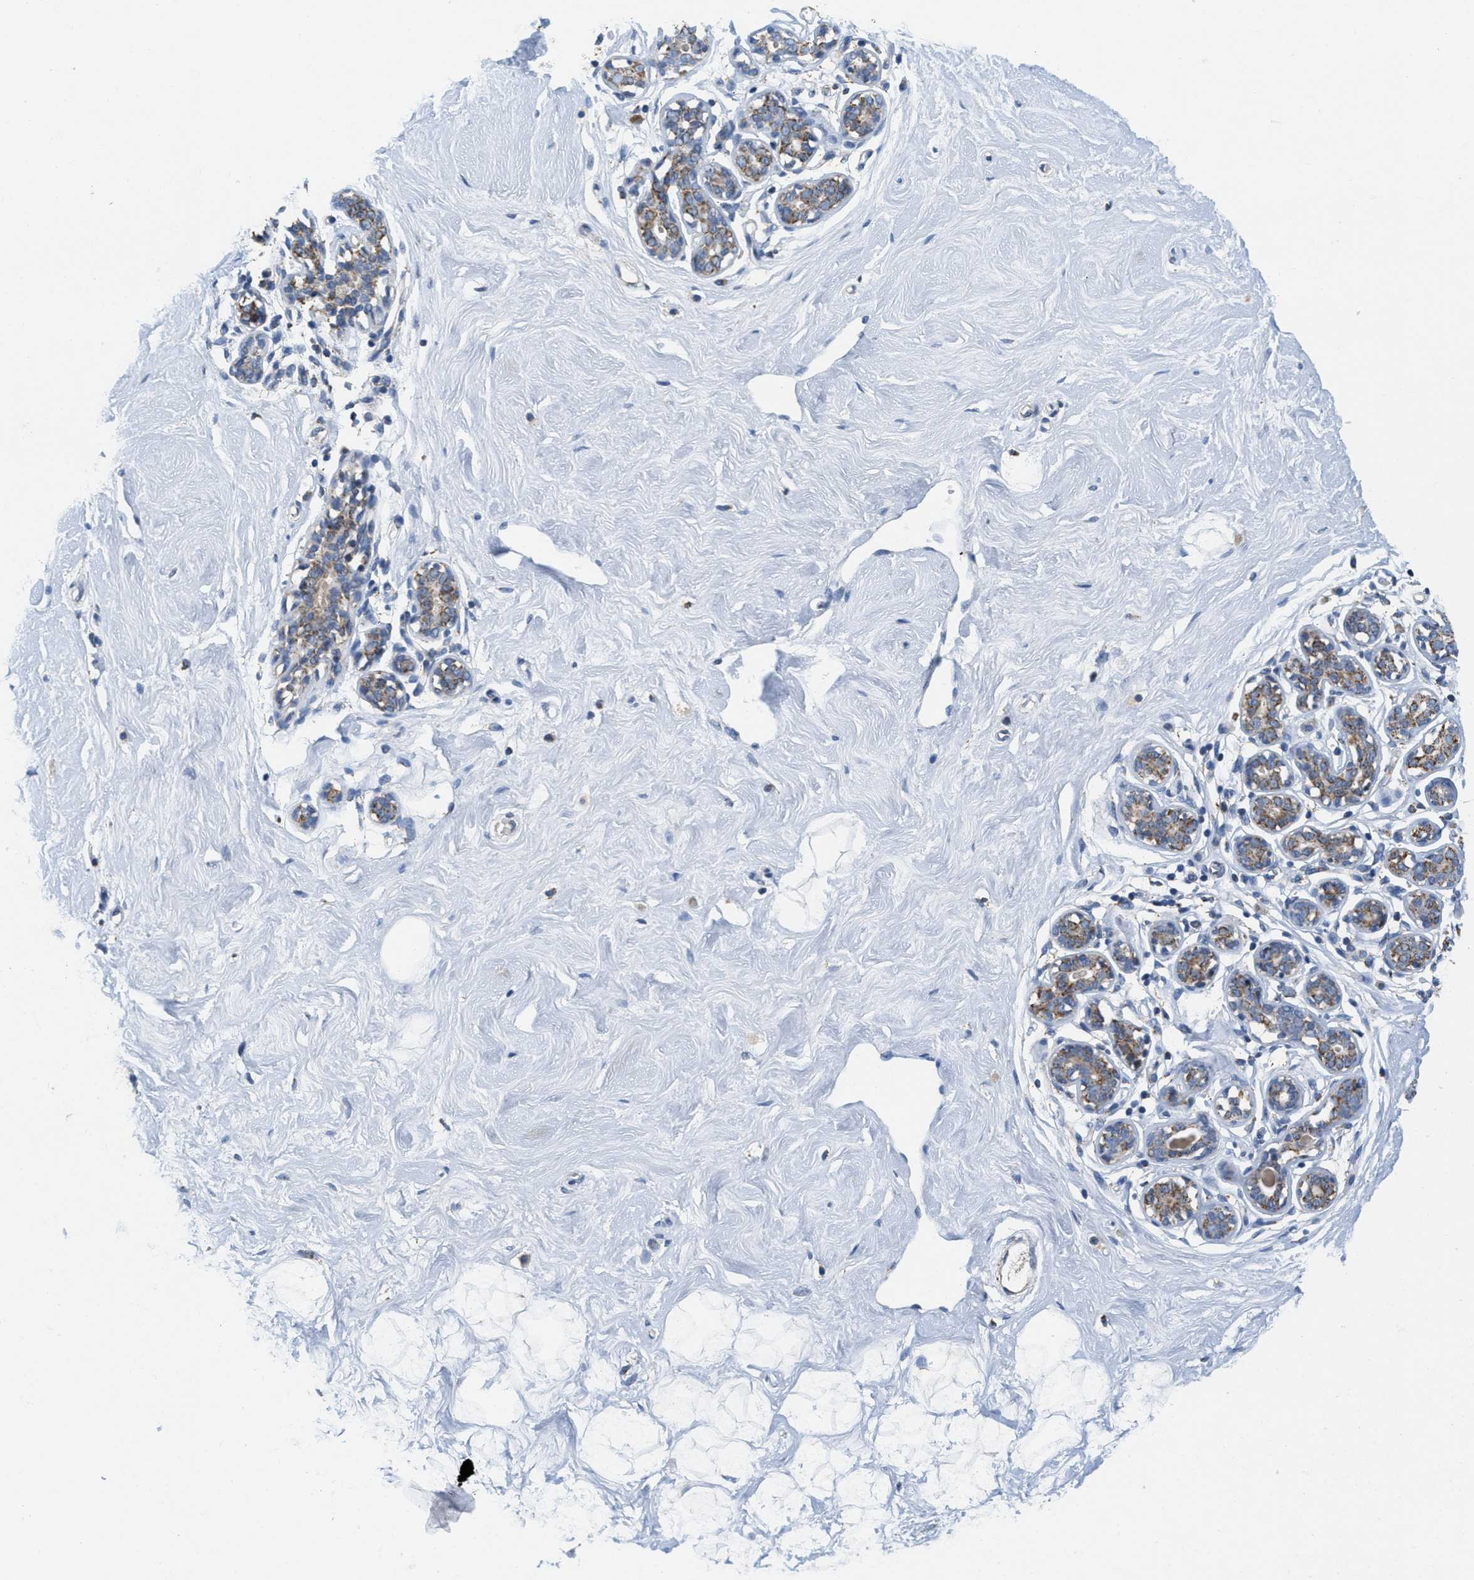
{"staining": {"intensity": "negative", "quantity": "none", "location": "none"}, "tissue": "breast", "cell_type": "Adipocytes", "image_type": "normal", "snomed": [{"axis": "morphology", "description": "Normal tissue, NOS"}, {"axis": "topography", "description": "Breast"}], "caption": "Immunohistochemistry (IHC) image of normal breast: breast stained with DAB (3,3'-diaminobenzidine) displays no significant protein staining in adipocytes.", "gene": "KCNJ5", "patient": {"sex": "female", "age": 23}}